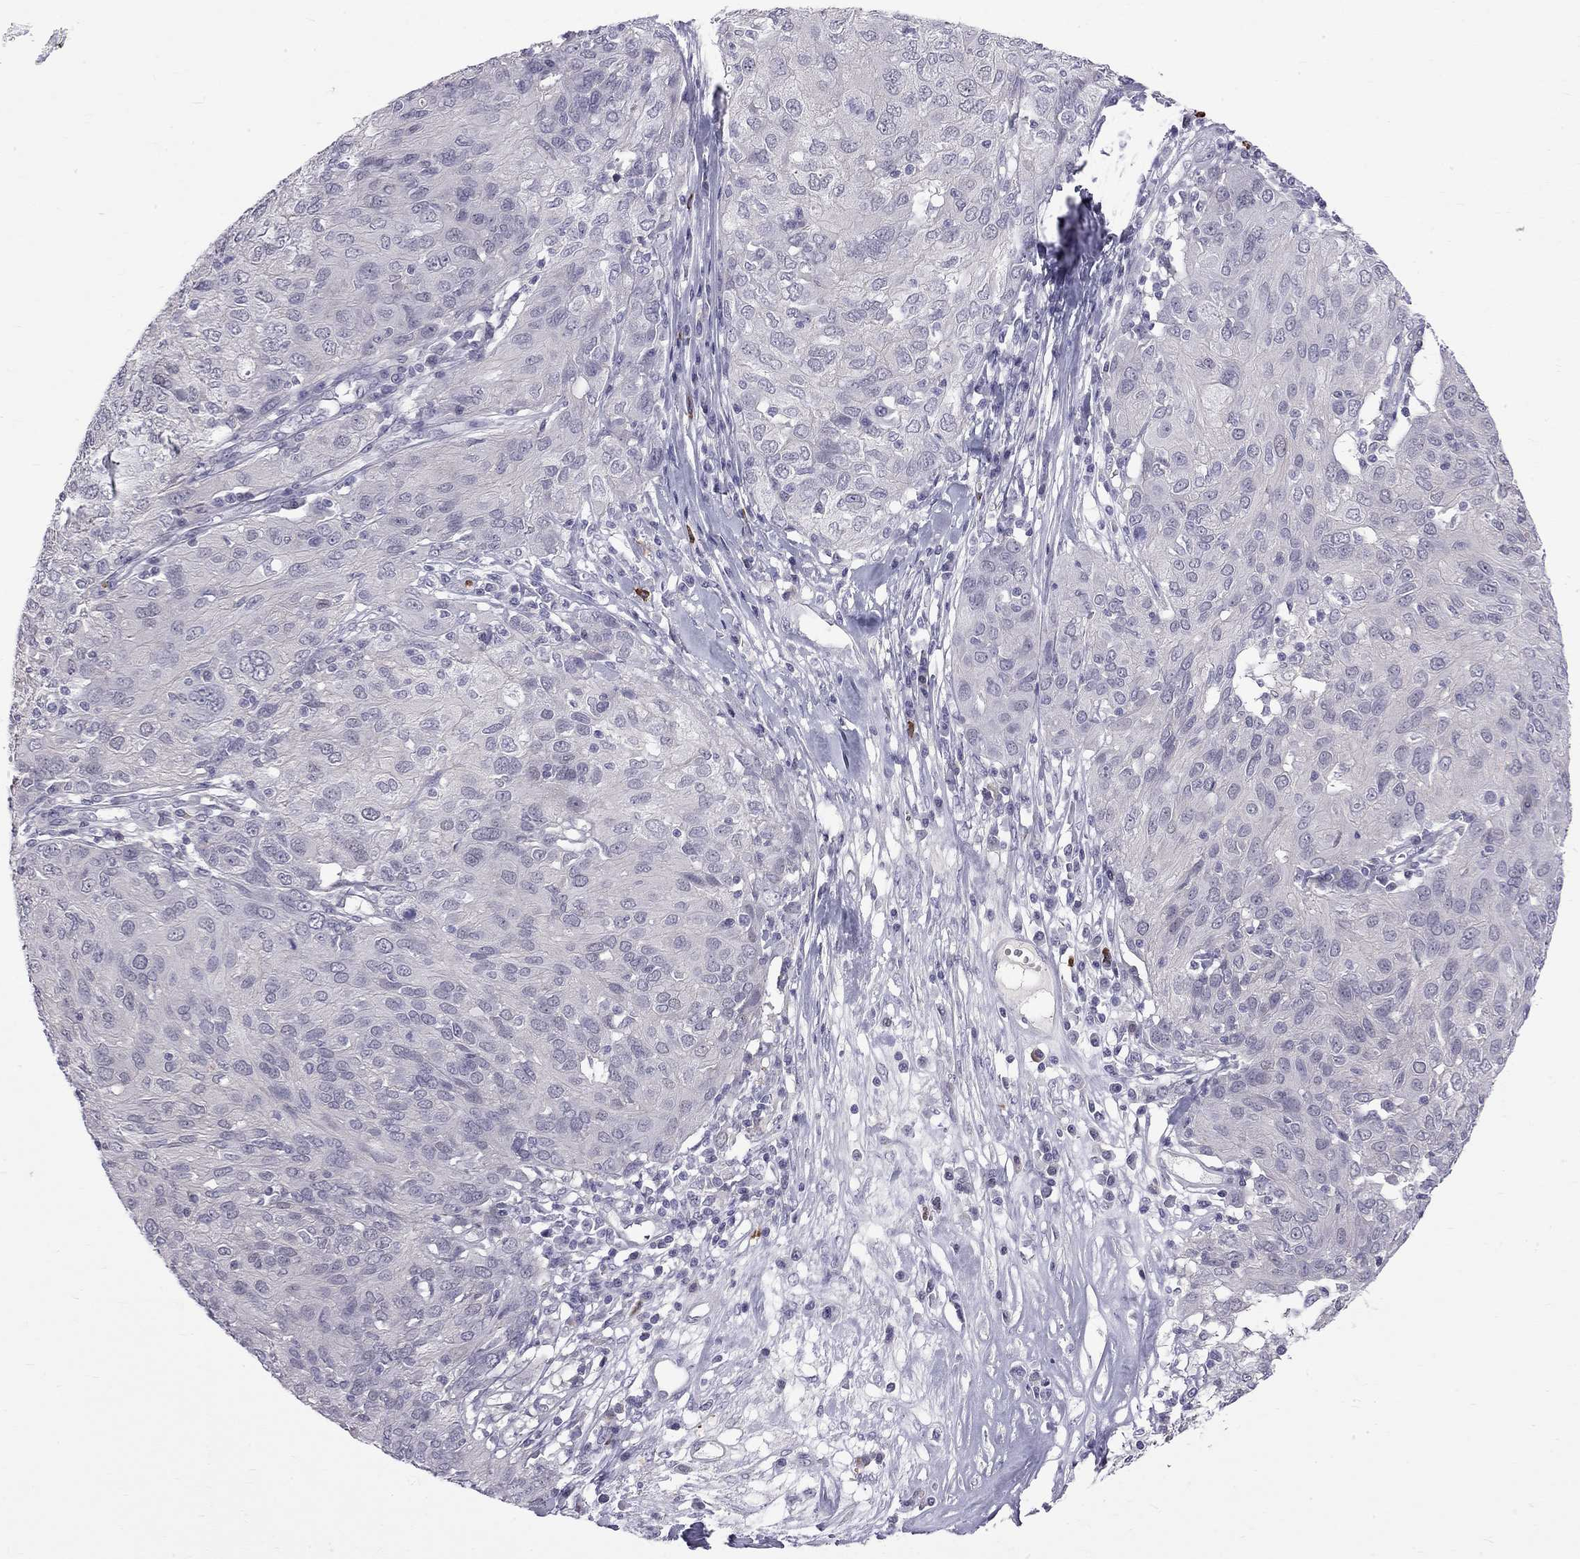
{"staining": {"intensity": "negative", "quantity": "none", "location": "none"}, "tissue": "ovarian cancer", "cell_type": "Tumor cells", "image_type": "cancer", "snomed": [{"axis": "morphology", "description": "Carcinoma, endometroid"}, {"axis": "topography", "description": "Ovary"}], "caption": "Endometroid carcinoma (ovarian) was stained to show a protein in brown. There is no significant staining in tumor cells.", "gene": "RTL9", "patient": {"sex": "female", "age": 50}}